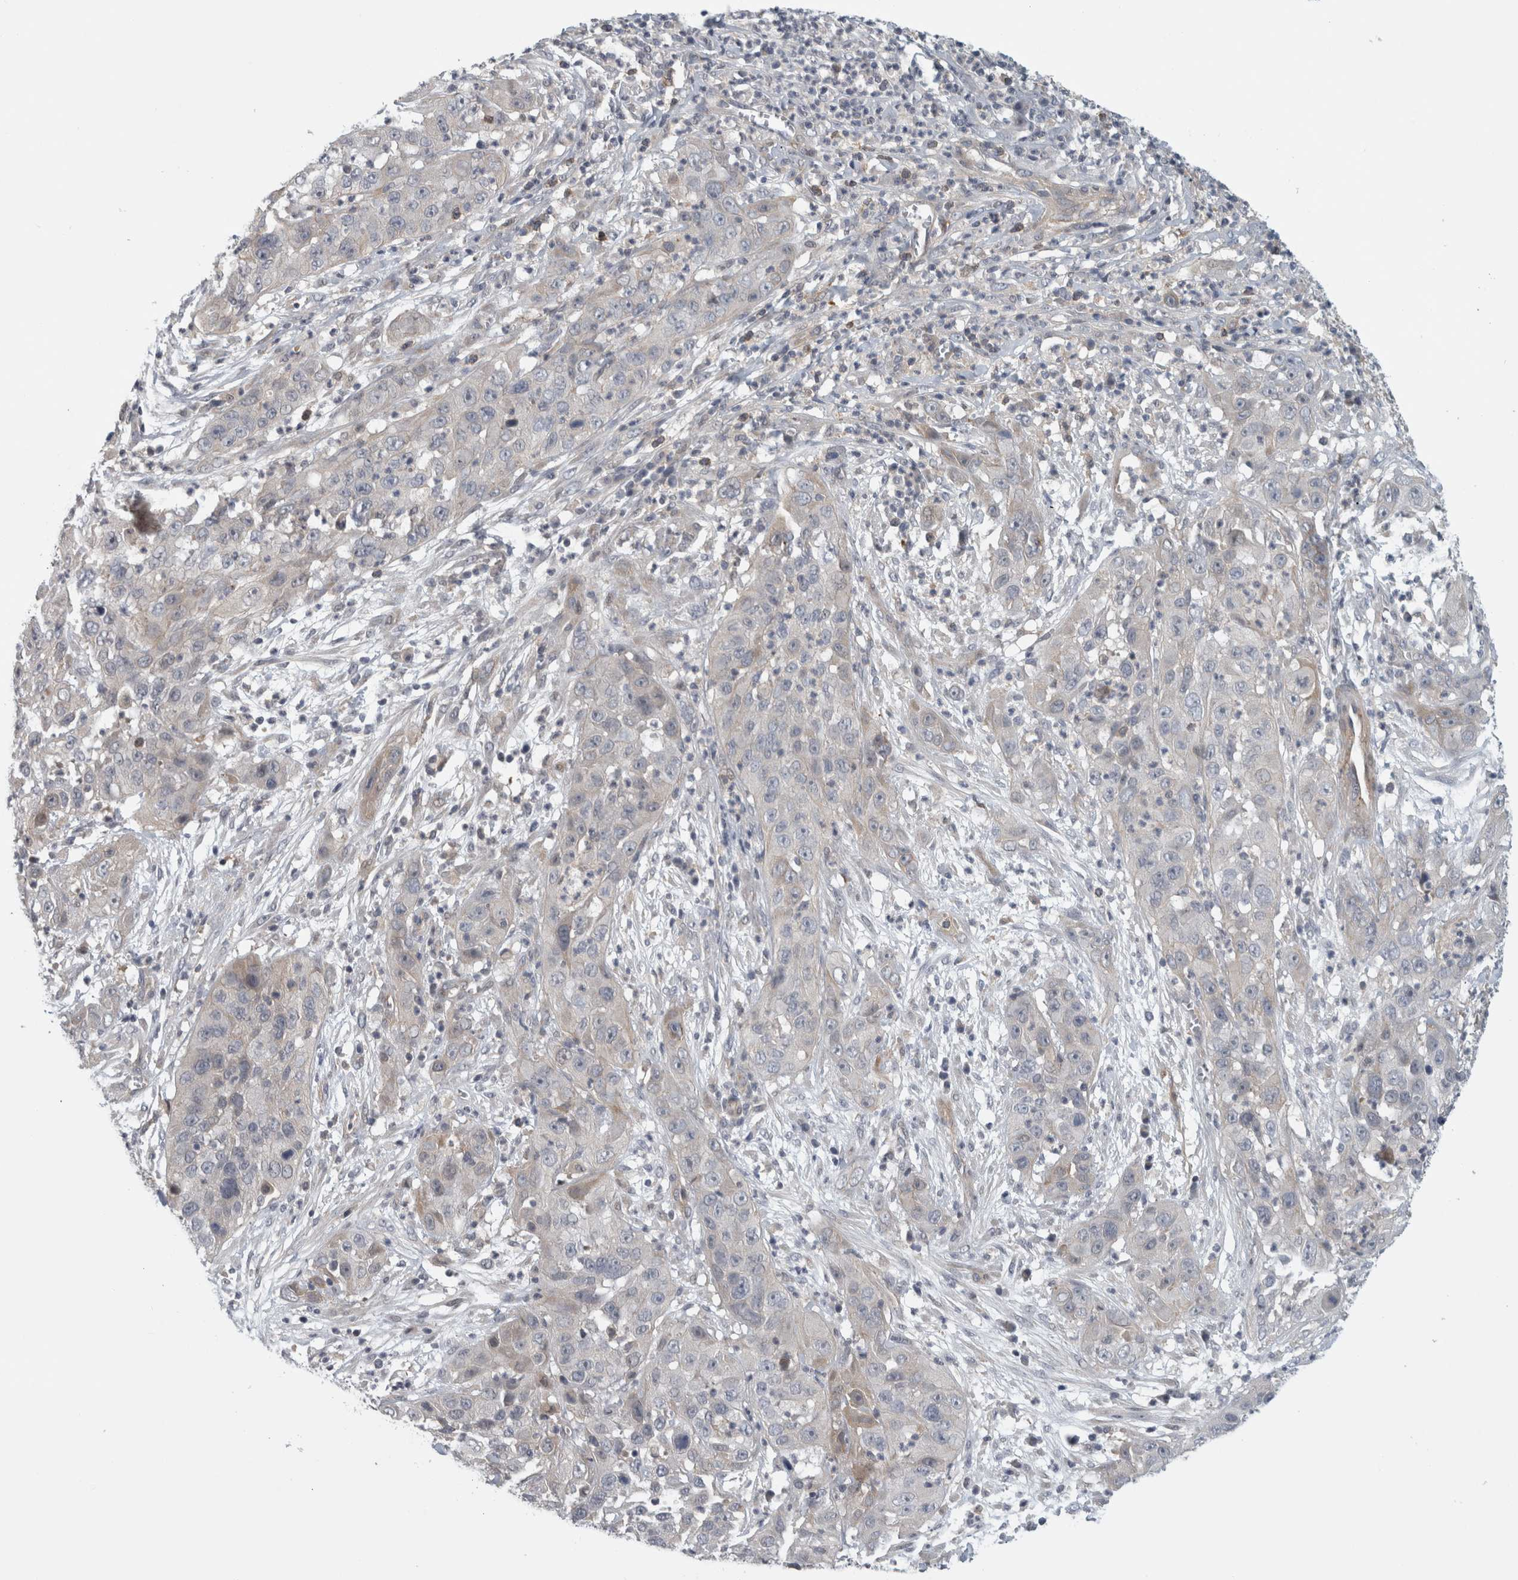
{"staining": {"intensity": "weak", "quantity": "<25%", "location": "cytoplasmic/membranous"}, "tissue": "cervical cancer", "cell_type": "Tumor cells", "image_type": "cancer", "snomed": [{"axis": "morphology", "description": "Squamous cell carcinoma, NOS"}, {"axis": "topography", "description": "Cervix"}], "caption": "Protein analysis of cervical squamous cell carcinoma demonstrates no significant staining in tumor cells.", "gene": "ZNF804B", "patient": {"sex": "female", "age": 32}}